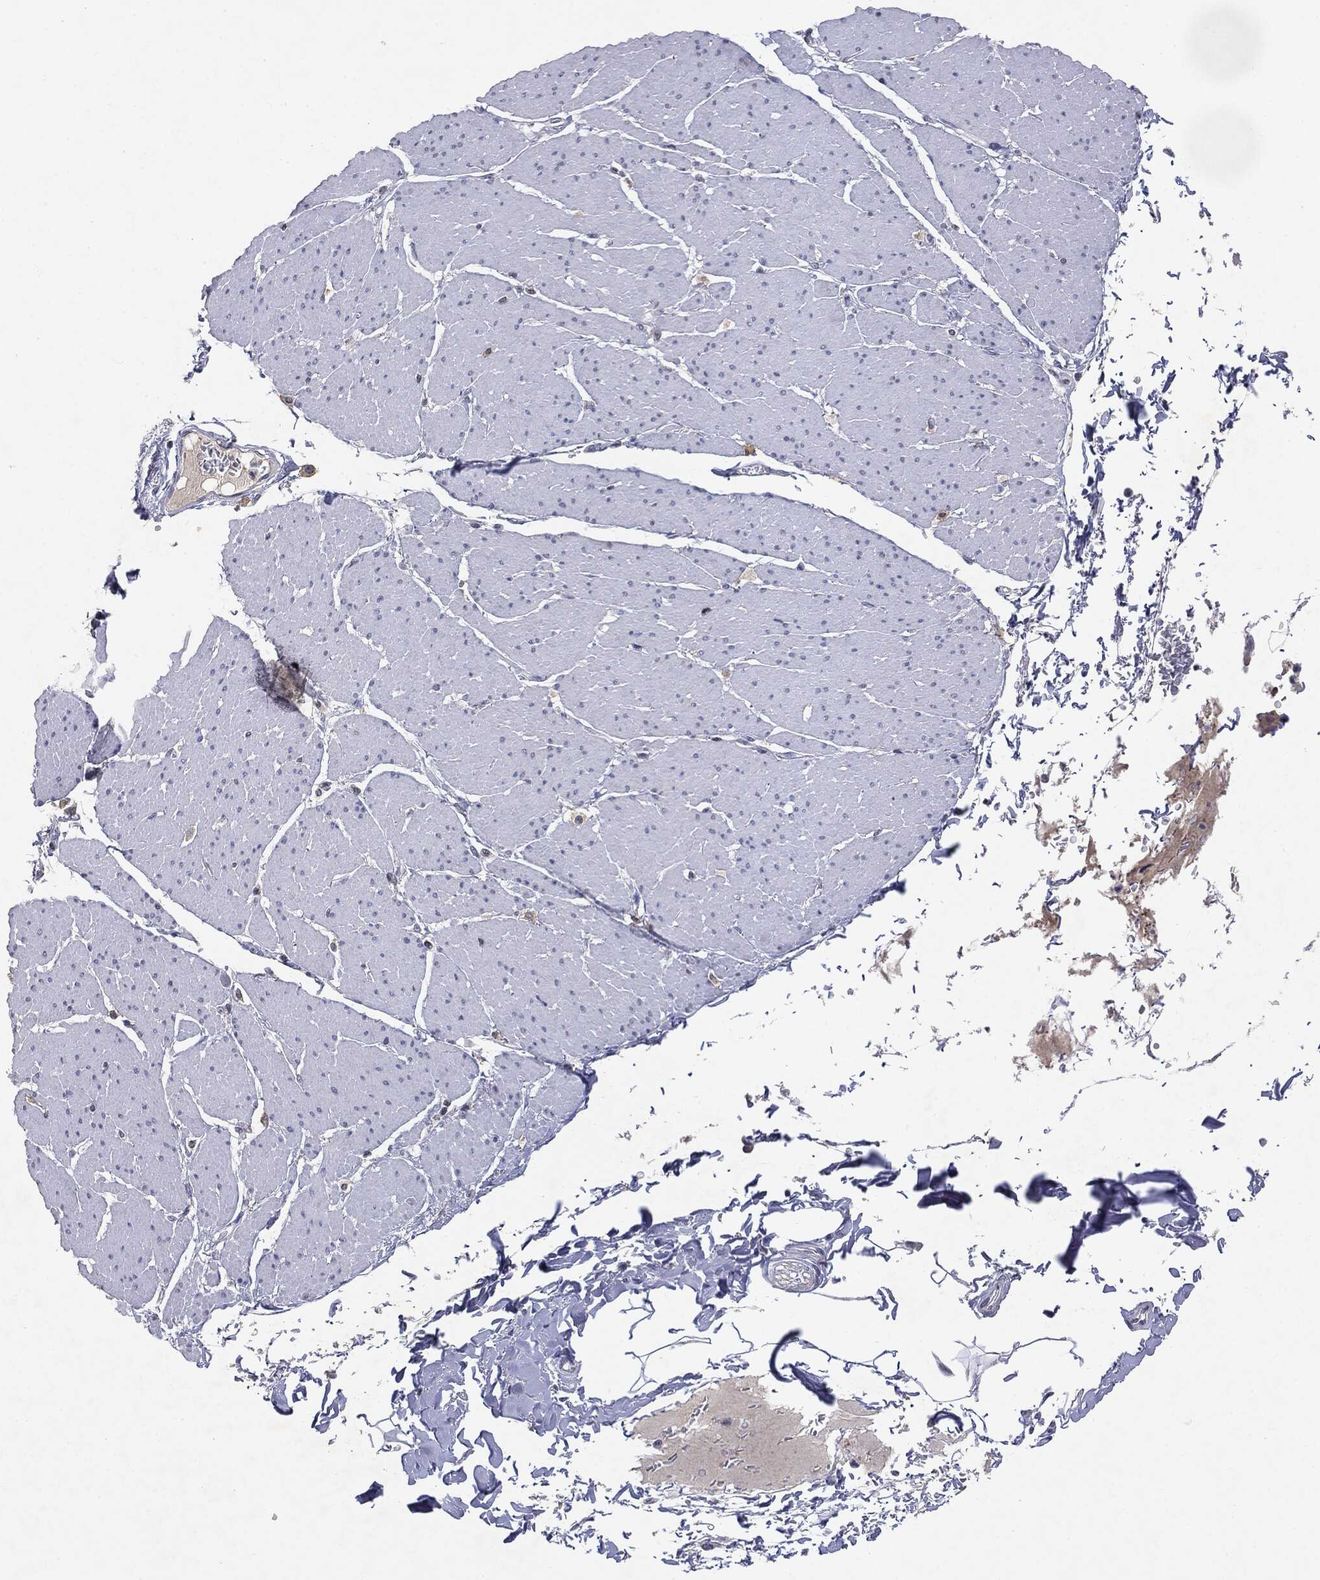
{"staining": {"intensity": "negative", "quantity": "none", "location": "none"}, "tissue": "smooth muscle", "cell_type": "Smooth muscle cells", "image_type": "normal", "snomed": [{"axis": "morphology", "description": "Normal tissue, NOS"}, {"axis": "topography", "description": "Smooth muscle"}, {"axis": "topography", "description": "Anal"}], "caption": "Immunohistochemistry (IHC) image of benign human smooth muscle stained for a protein (brown), which demonstrates no staining in smooth muscle cells.", "gene": "KIF2C", "patient": {"sex": "male", "age": 83}}